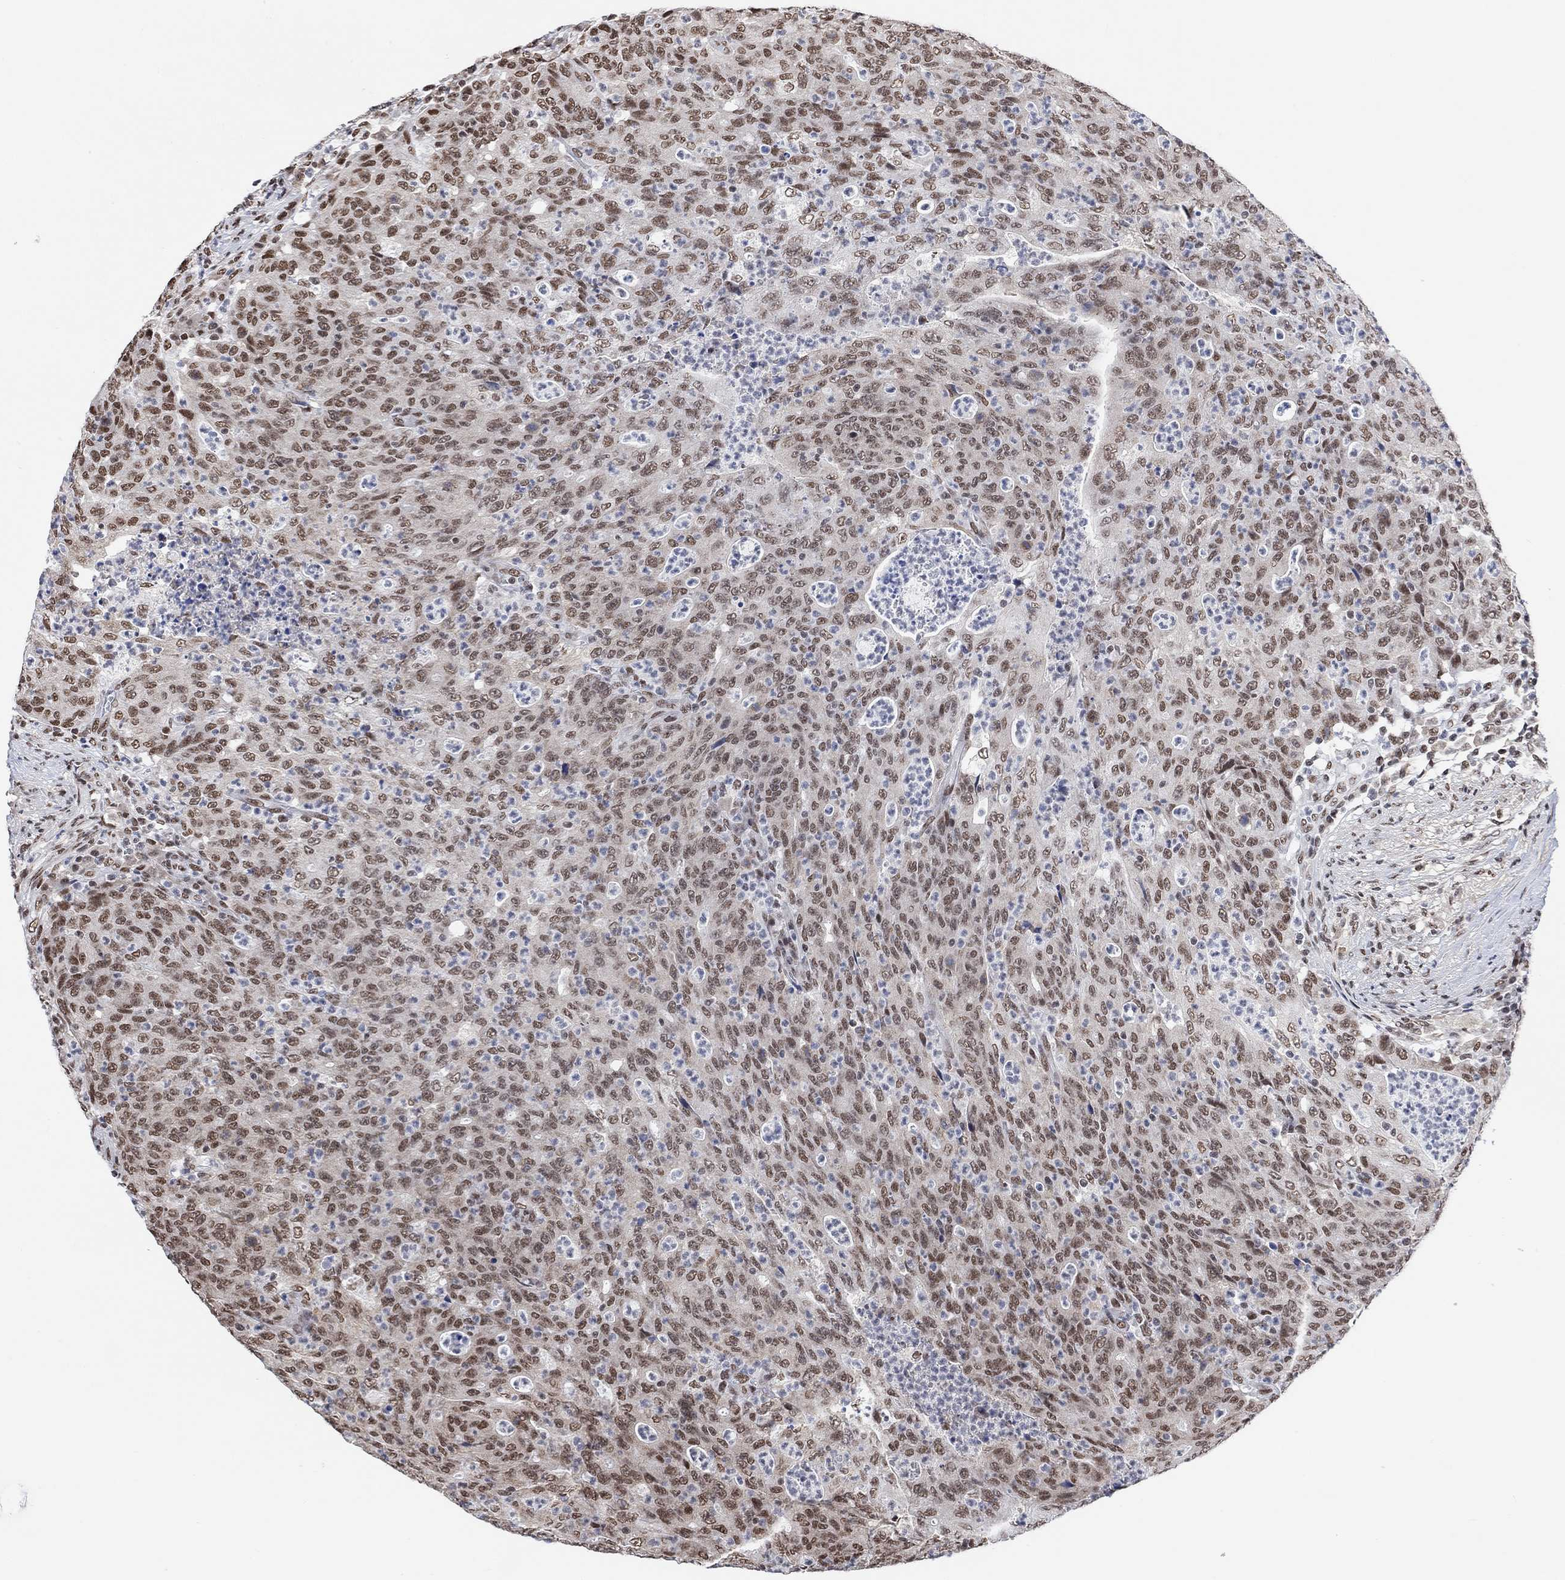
{"staining": {"intensity": "moderate", "quantity": ">75%", "location": "nuclear"}, "tissue": "colorectal cancer", "cell_type": "Tumor cells", "image_type": "cancer", "snomed": [{"axis": "morphology", "description": "Adenocarcinoma, NOS"}, {"axis": "topography", "description": "Colon"}], "caption": "Brown immunohistochemical staining in human colorectal cancer displays moderate nuclear positivity in approximately >75% of tumor cells.", "gene": "USP39", "patient": {"sex": "male", "age": 70}}